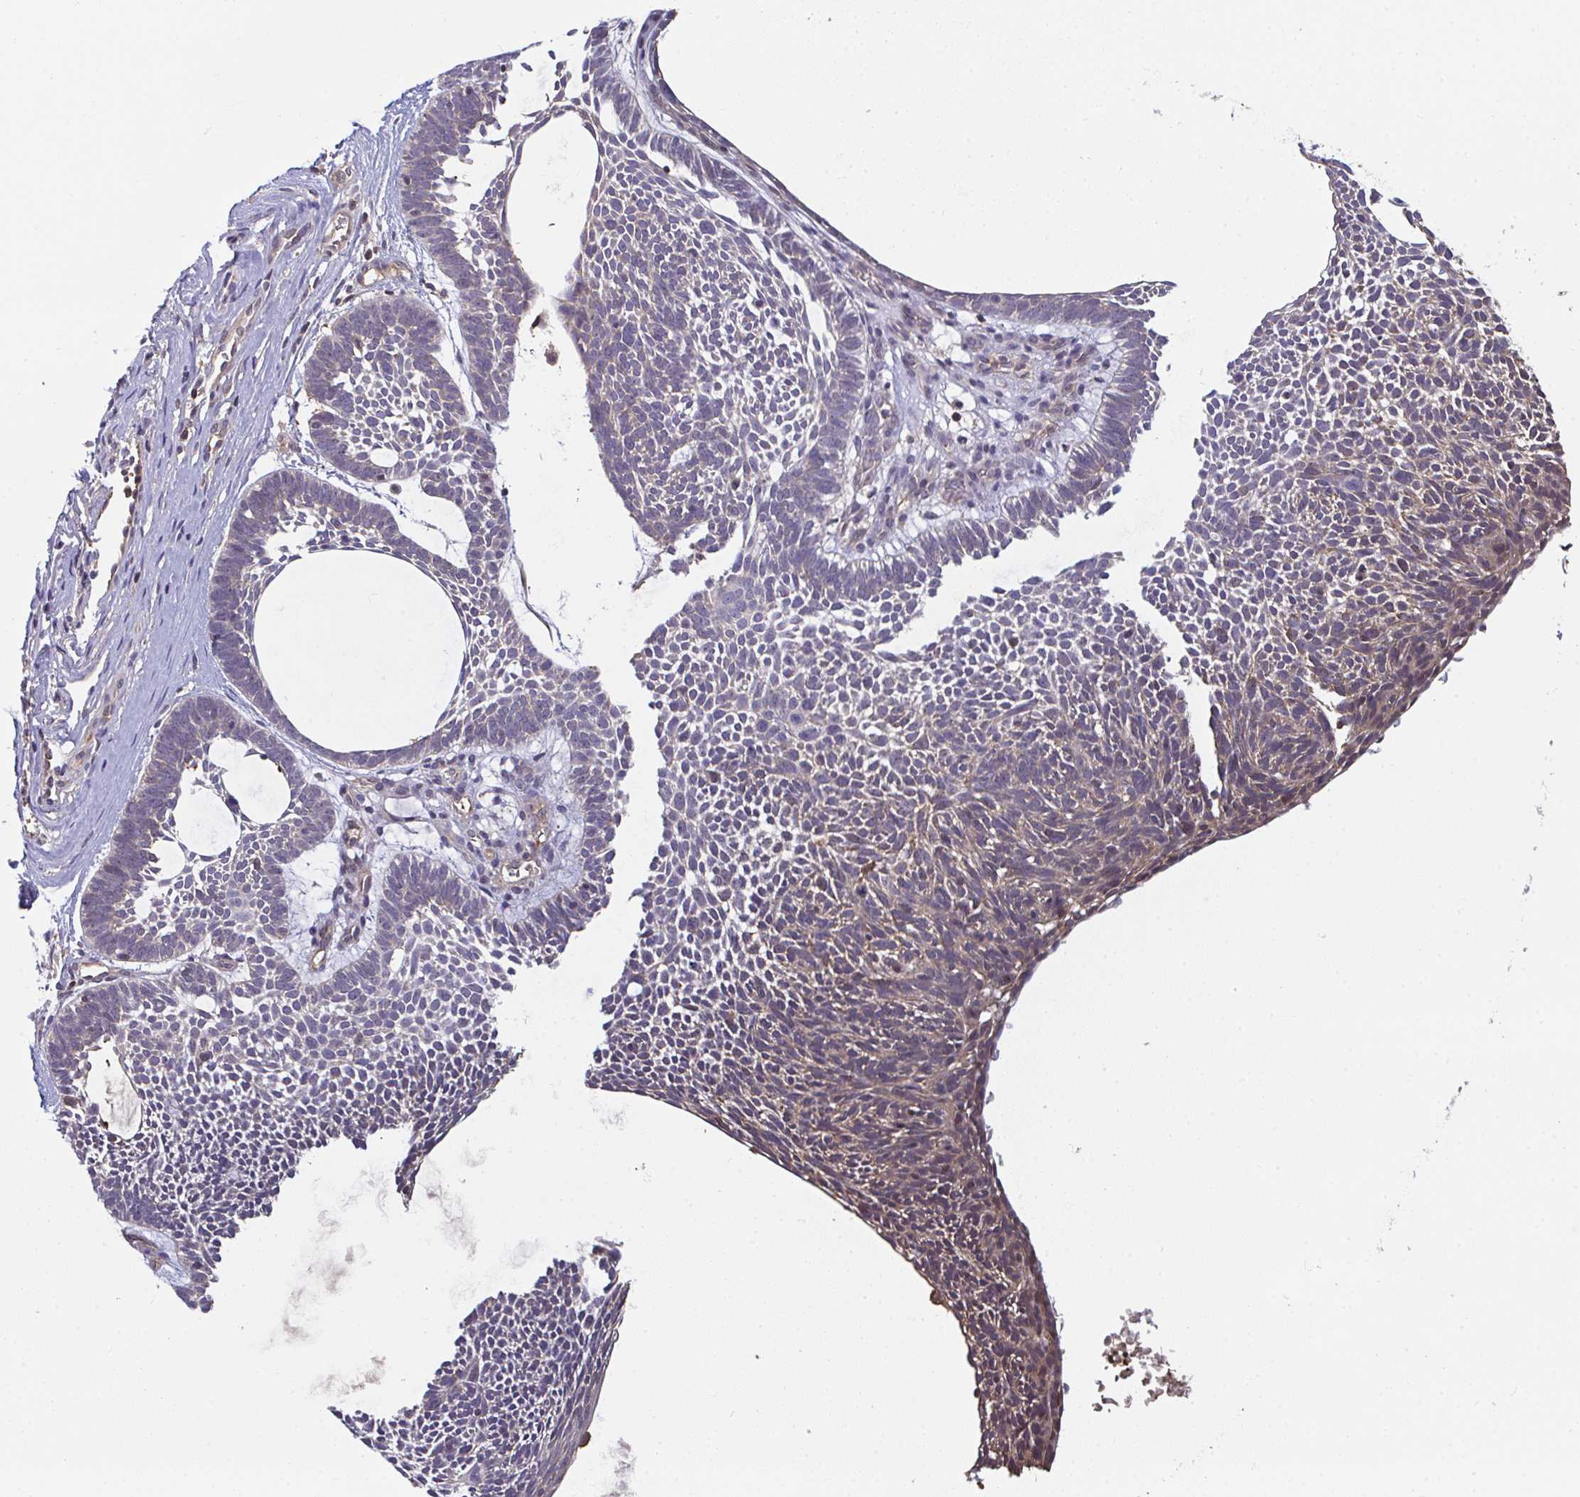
{"staining": {"intensity": "weak", "quantity": "25%-75%", "location": "cytoplasmic/membranous"}, "tissue": "skin cancer", "cell_type": "Tumor cells", "image_type": "cancer", "snomed": [{"axis": "morphology", "description": "Basal cell carcinoma"}, {"axis": "topography", "description": "Skin"}, {"axis": "topography", "description": "Skin of face"}], "caption": "Approximately 25%-75% of tumor cells in human skin basal cell carcinoma reveal weak cytoplasmic/membranous protein positivity as visualized by brown immunohistochemical staining.", "gene": "TTC9C", "patient": {"sex": "male", "age": 83}}